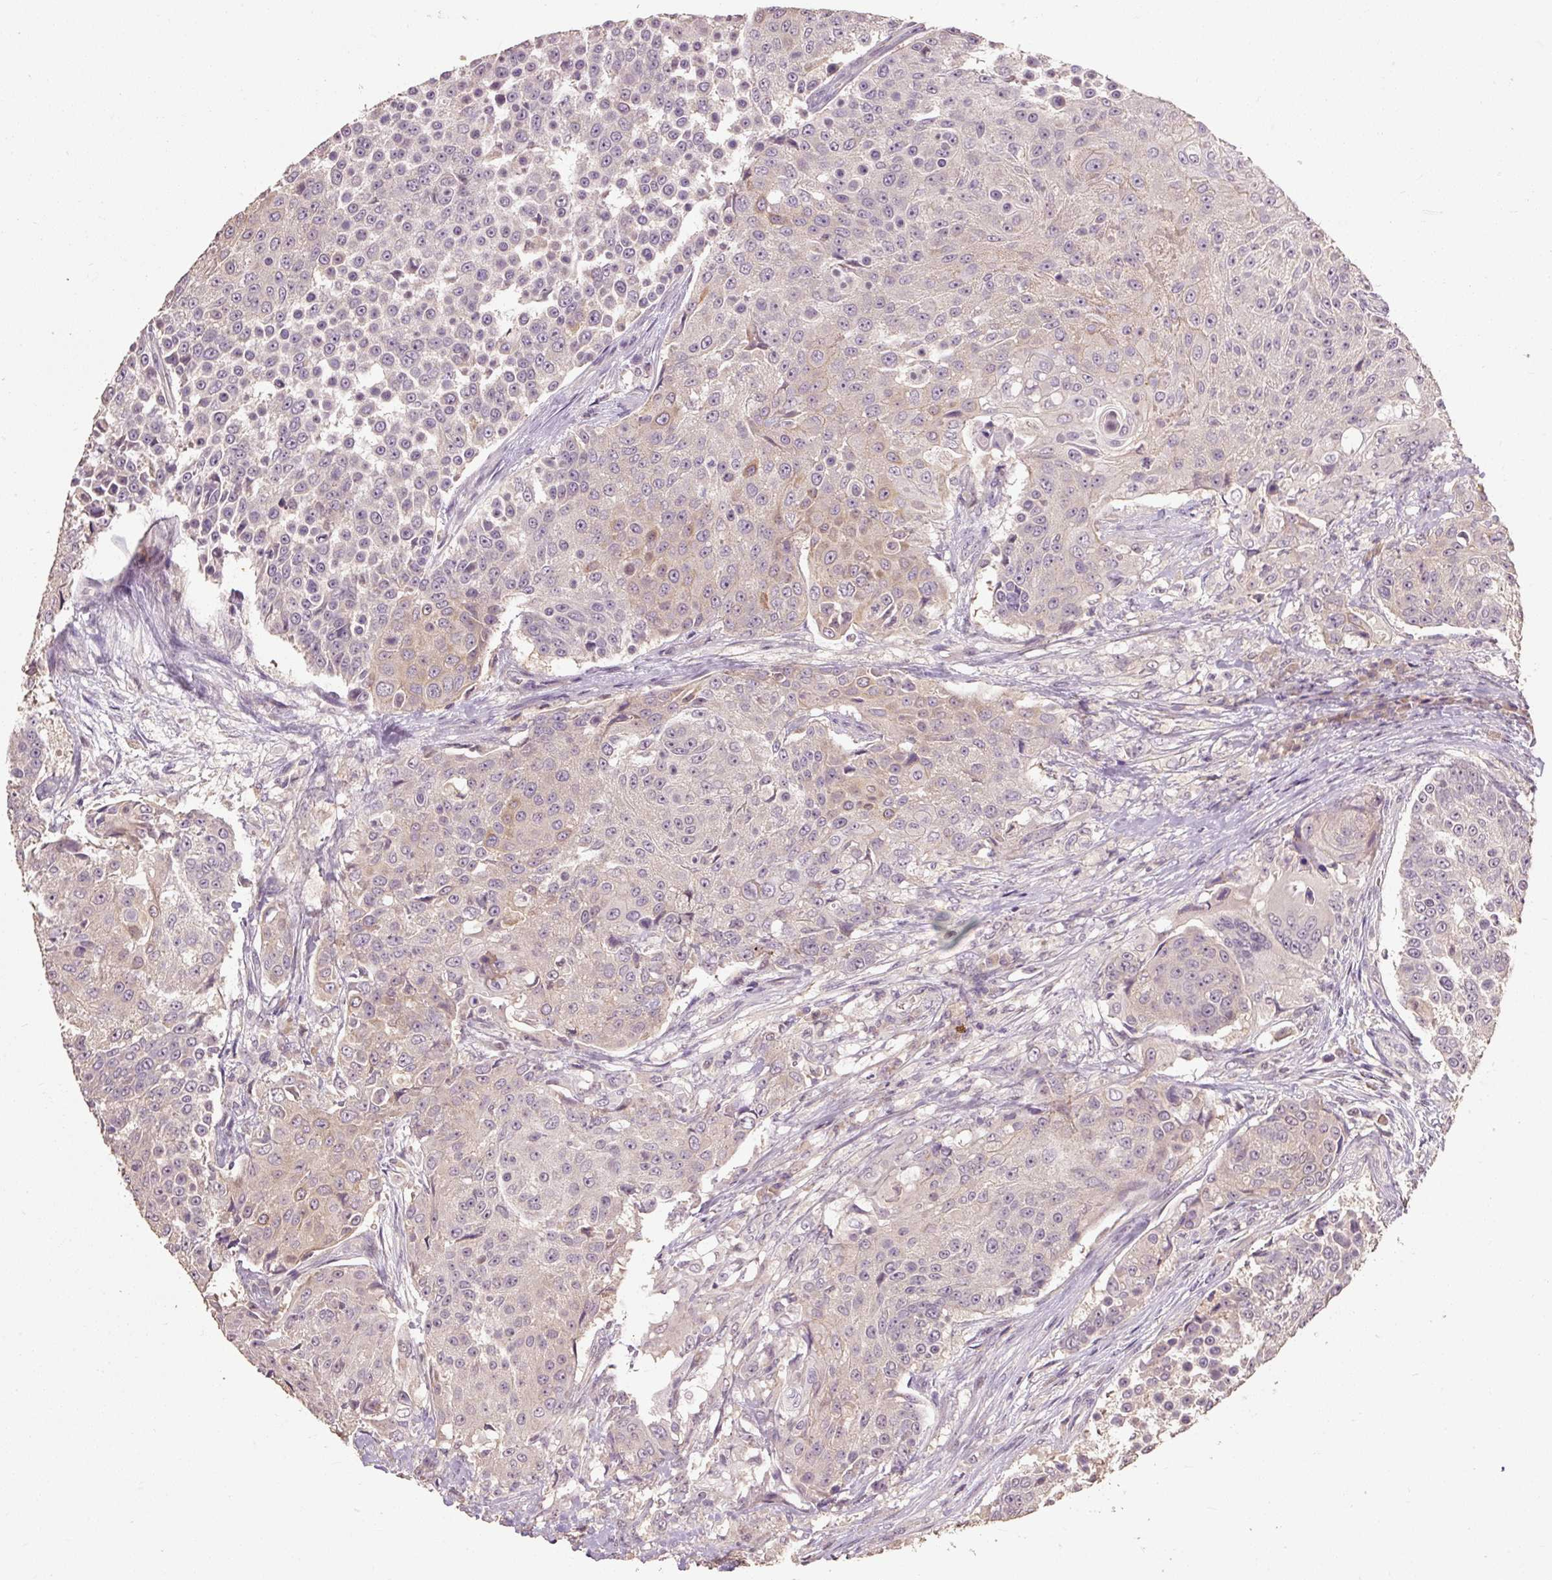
{"staining": {"intensity": "negative", "quantity": "none", "location": "none"}, "tissue": "urothelial cancer", "cell_type": "Tumor cells", "image_type": "cancer", "snomed": [{"axis": "morphology", "description": "Urothelial carcinoma, High grade"}, {"axis": "topography", "description": "Urinary bladder"}], "caption": "DAB (3,3'-diaminobenzidine) immunohistochemical staining of human urothelial carcinoma (high-grade) exhibits no significant expression in tumor cells.", "gene": "CFAP65", "patient": {"sex": "female", "age": 63}}